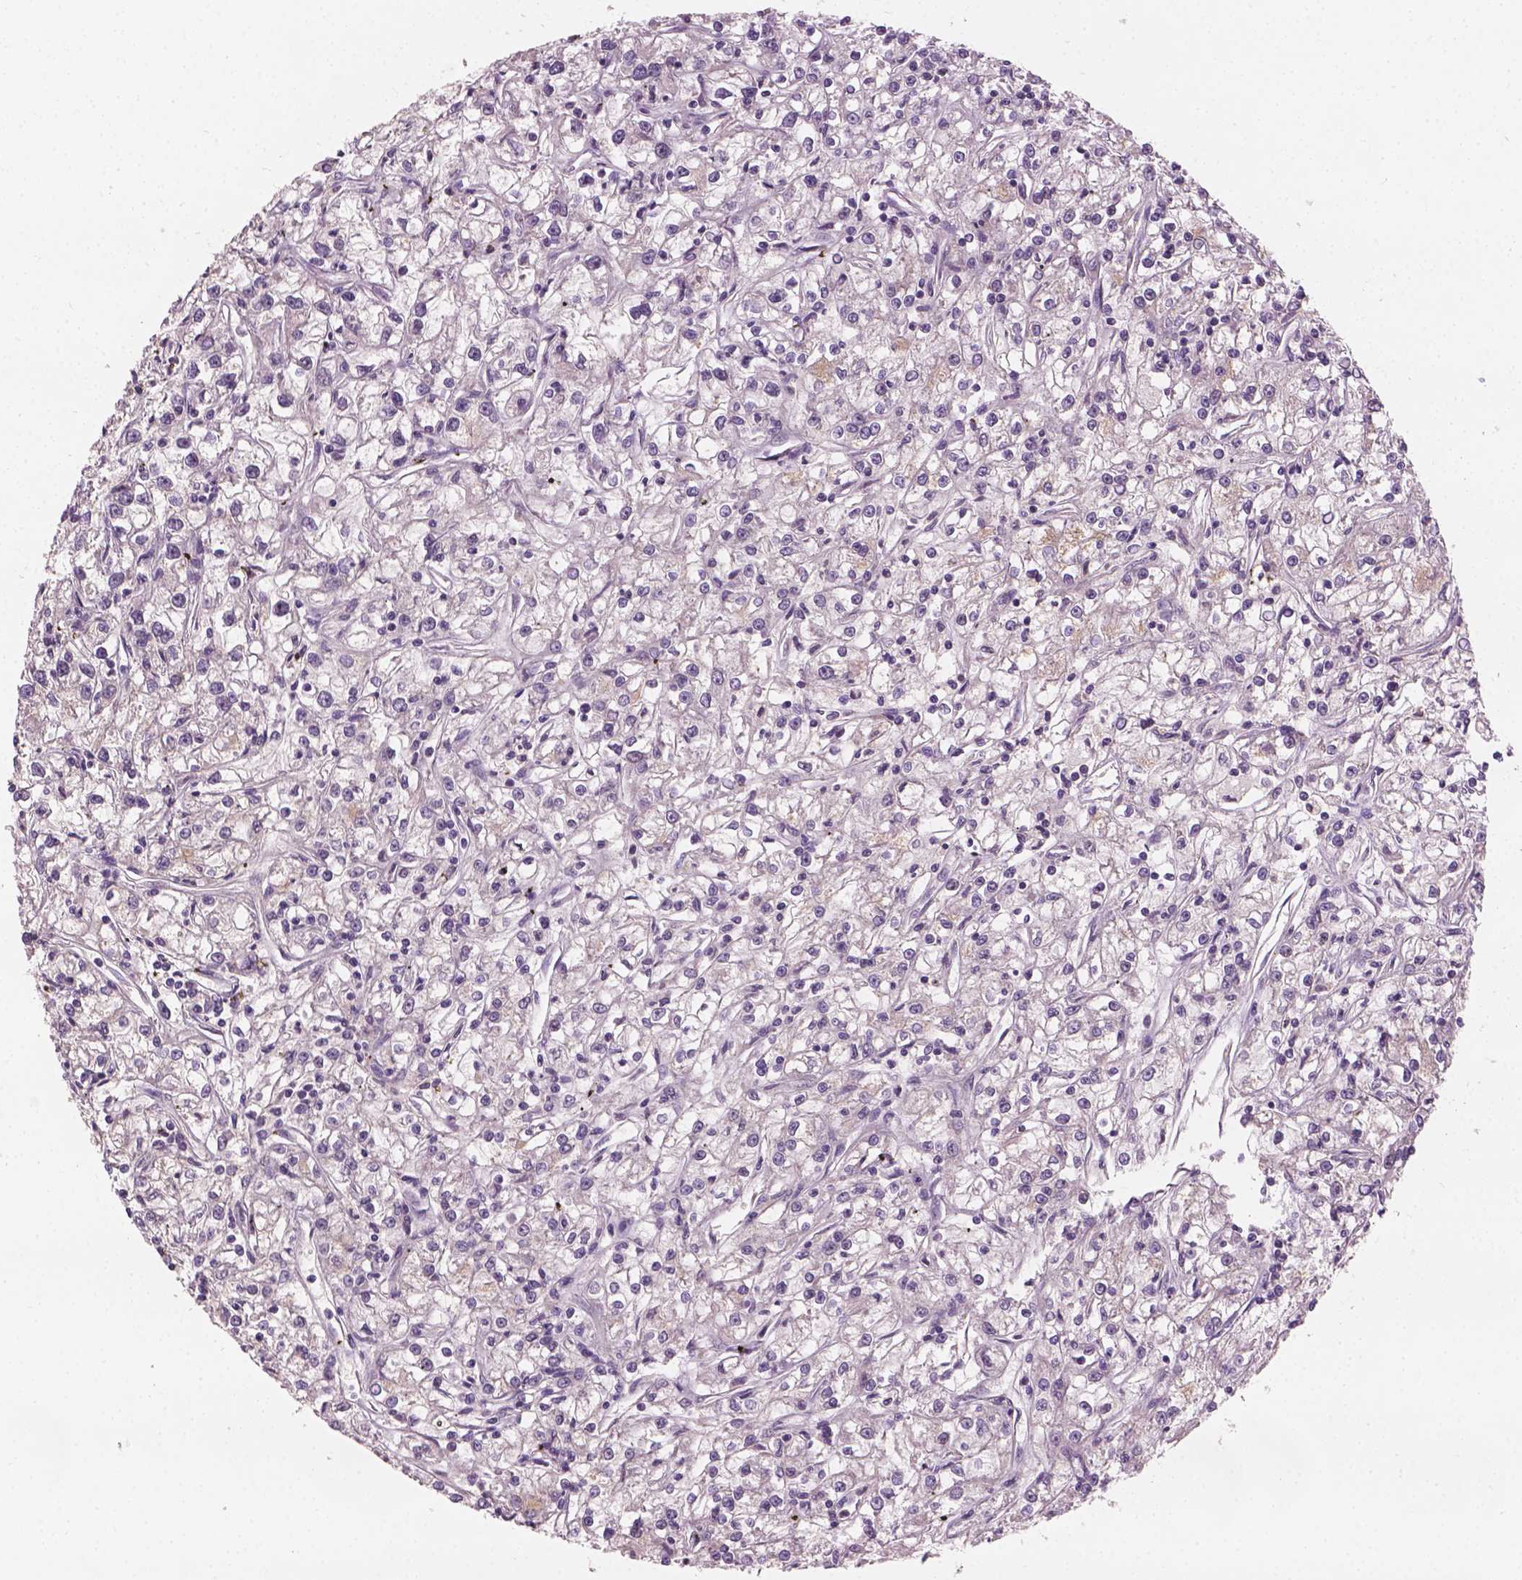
{"staining": {"intensity": "negative", "quantity": "none", "location": "none"}, "tissue": "renal cancer", "cell_type": "Tumor cells", "image_type": "cancer", "snomed": [{"axis": "morphology", "description": "Adenocarcinoma, NOS"}, {"axis": "topography", "description": "Kidney"}], "caption": "Immunohistochemical staining of human renal cancer (adenocarcinoma) exhibits no significant expression in tumor cells.", "gene": "KRT17", "patient": {"sex": "female", "age": 59}}